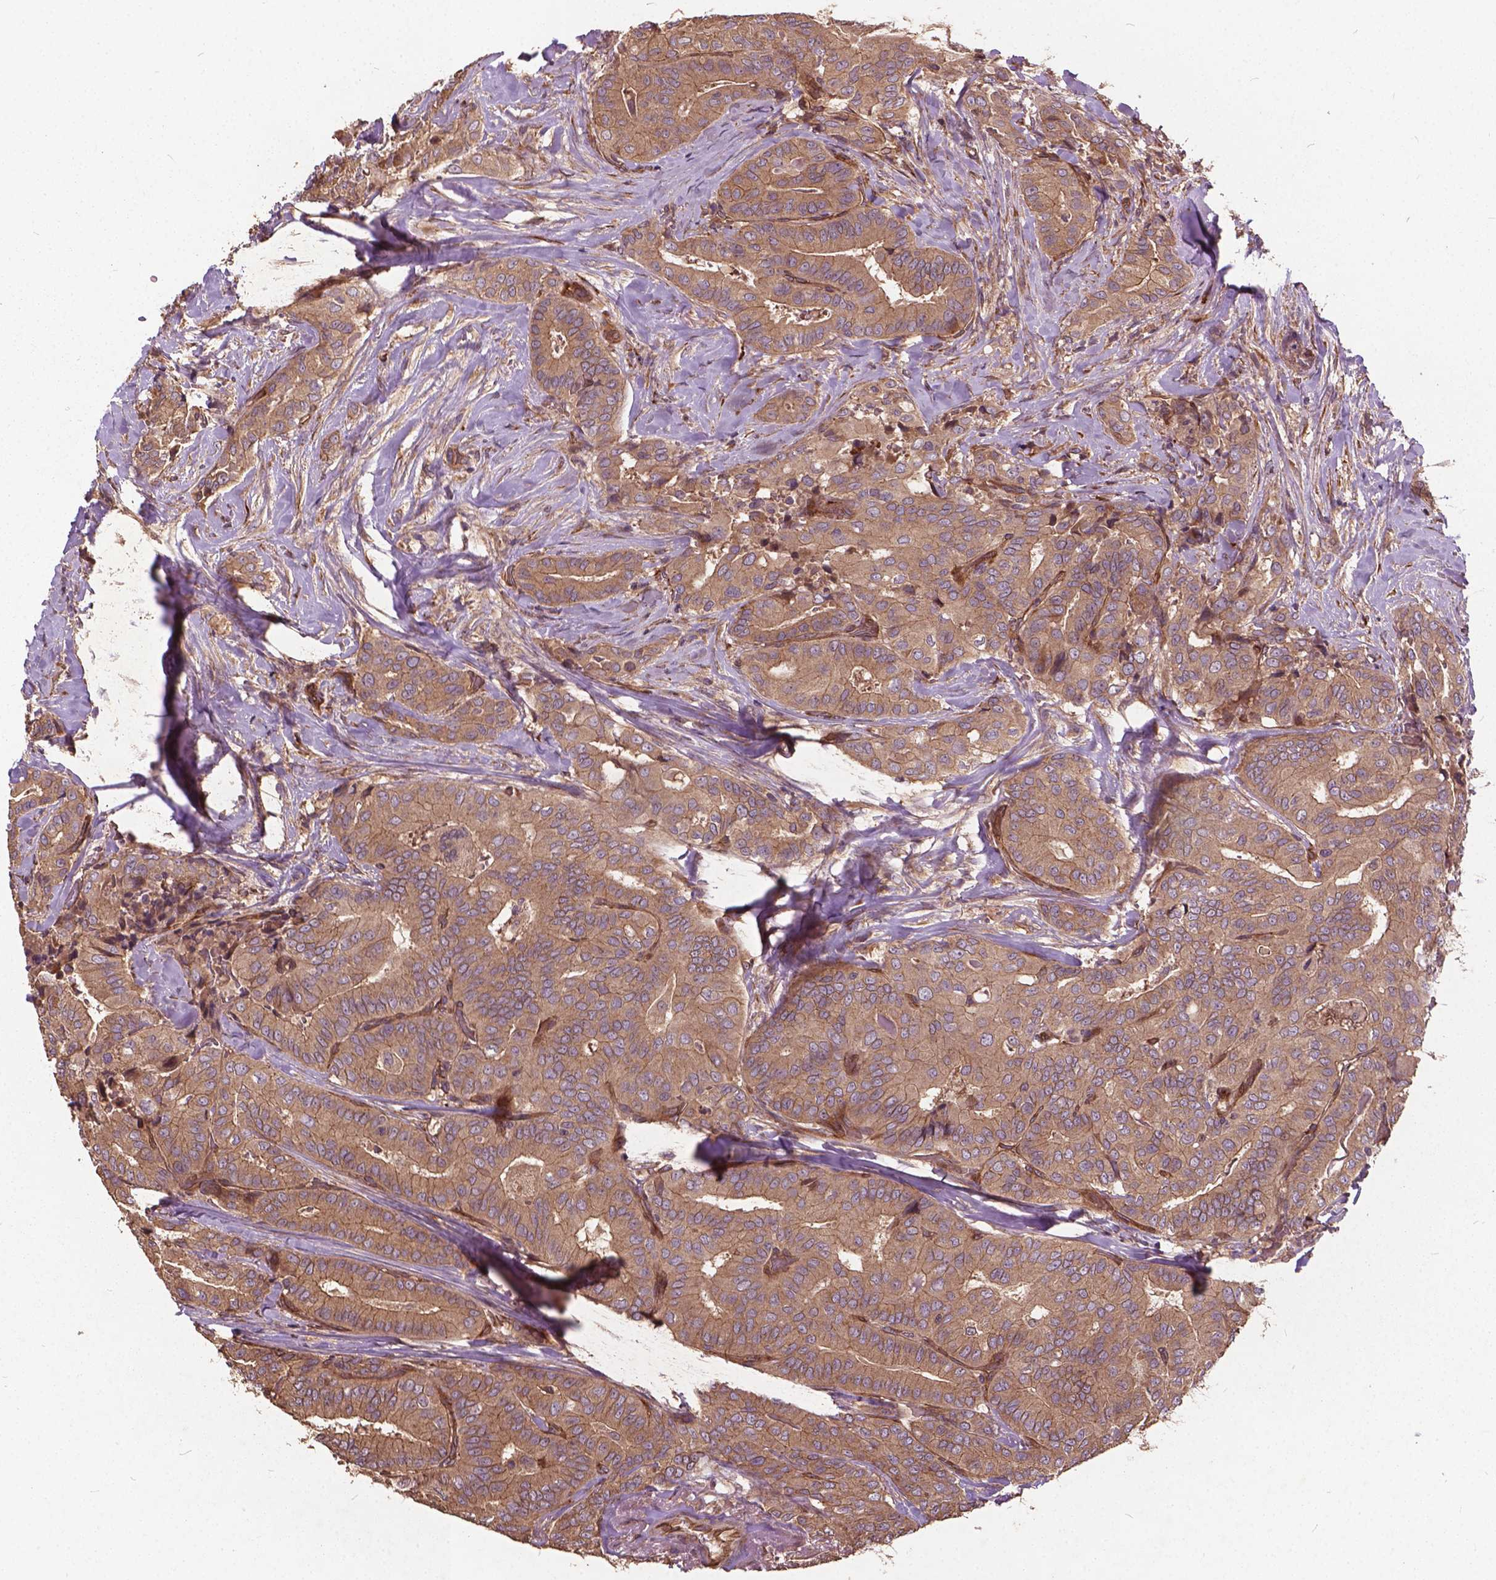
{"staining": {"intensity": "moderate", "quantity": ">75%", "location": "cytoplasmic/membranous"}, "tissue": "thyroid cancer", "cell_type": "Tumor cells", "image_type": "cancer", "snomed": [{"axis": "morphology", "description": "Papillary adenocarcinoma, NOS"}, {"axis": "topography", "description": "Thyroid gland"}], "caption": "This photomicrograph demonstrates papillary adenocarcinoma (thyroid) stained with immunohistochemistry to label a protein in brown. The cytoplasmic/membranous of tumor cells show moderate positivity for the protein. Nuclei are counter-stained blue.", "gene": "UBXN2A", "patient": {"sex": "male", "age": 61}}